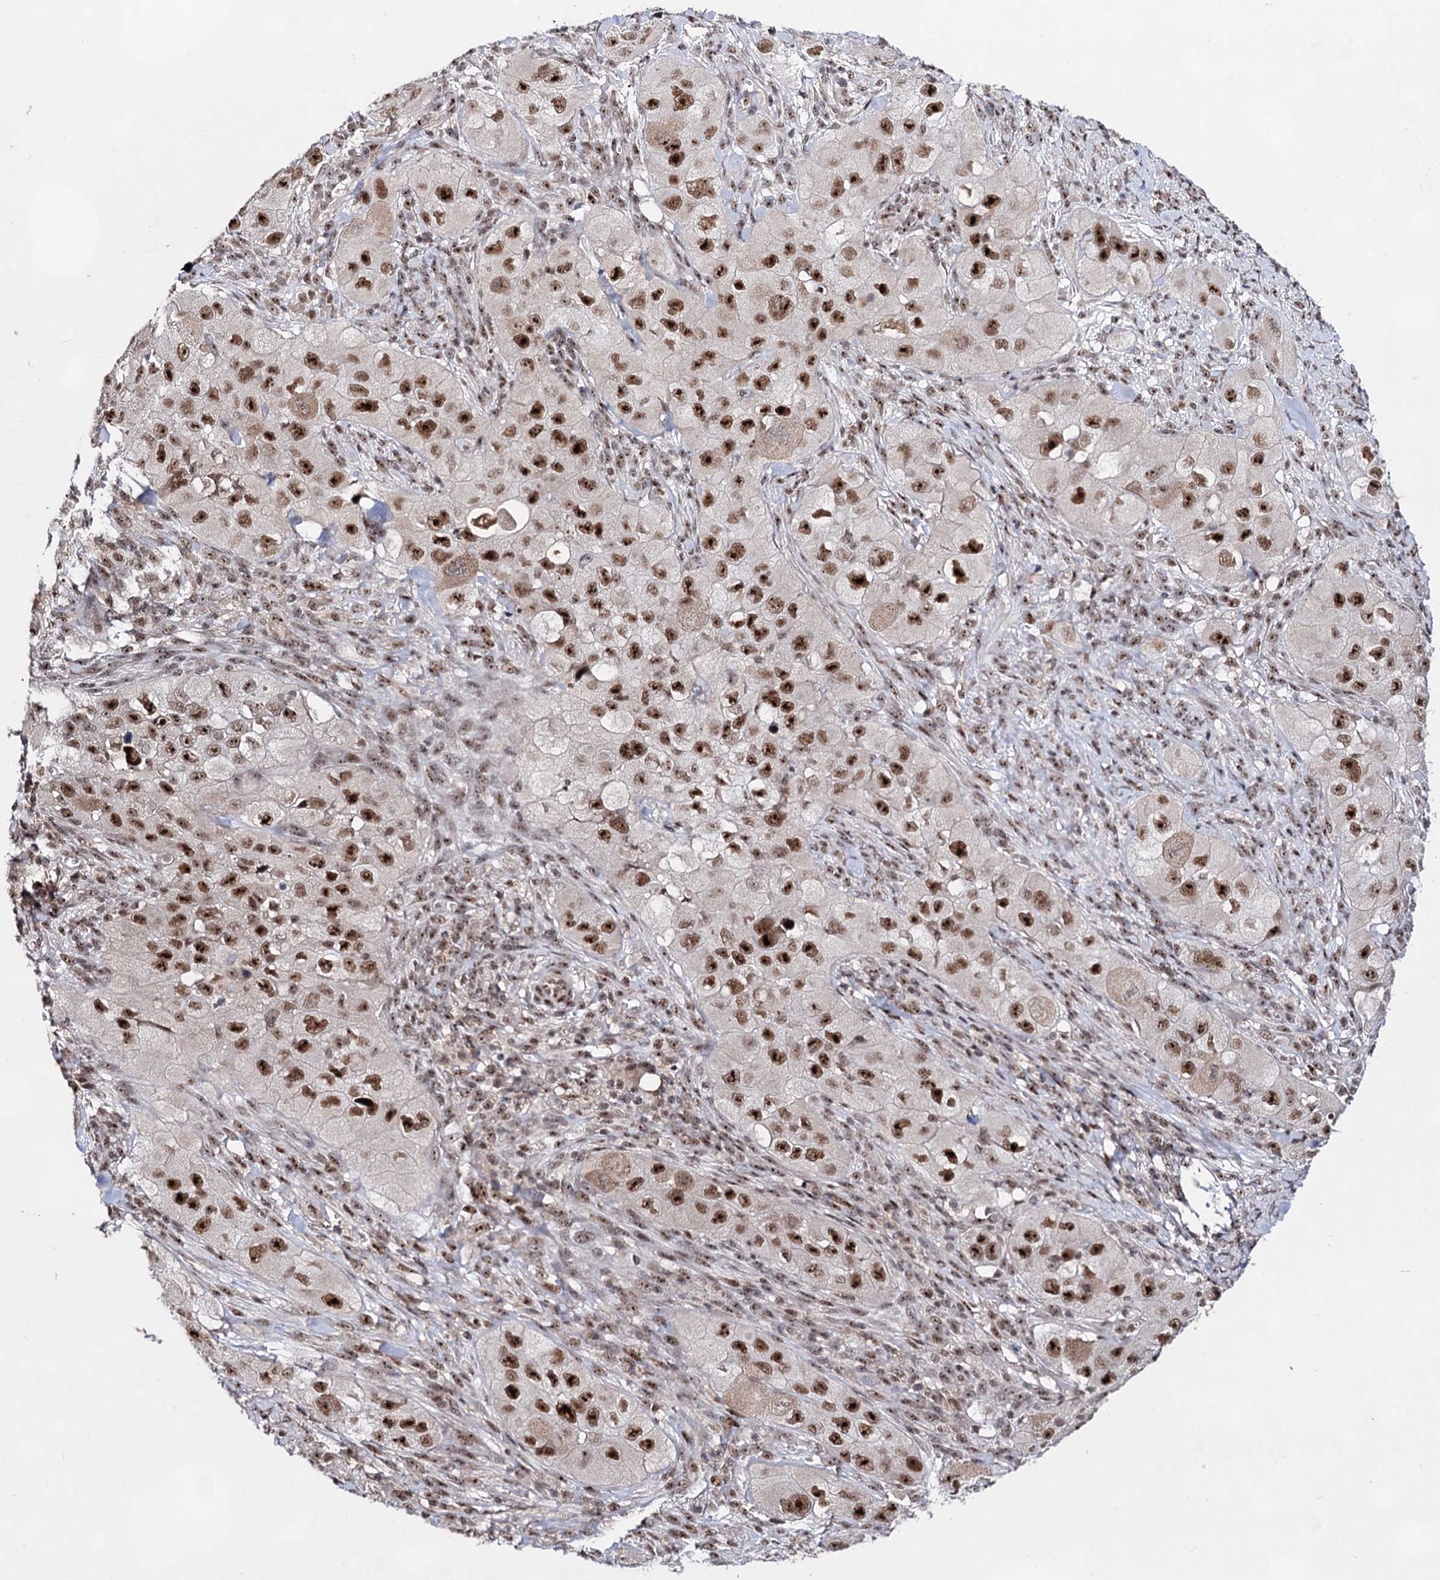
{"staining": {"intensity": "strong", "quantity": ">75%", "location": "nuclear"}, "tissue": "skin cancer", "cell_type": "Tumor cells", "image_type": "cancer", "snomed": [{"axis": "morphology", "description": "Squamous cell carcinoma, NOS"}, {"axis": "topography", "description": "Skin"}, {"axis": "topography", "description": "Subcutis"}], "caption": "High-magnification brightfield microscopy of skin cancer (squamous cell carcinoma) stained with DAB (3,3'-diaminobenzidine) (brown) and counterstained with hematoxylin (blue). tumor cells exhibit strong nuclear staining is seen in approximately>75% of cells. The staining was performed using DAB to visualize the protein expression in brown, while the nuclei were stained in blue with hematoxylin (Magnification: 20x).", "gene": "EXOSC10", "patient": {"sex": "male", "age": 73}}